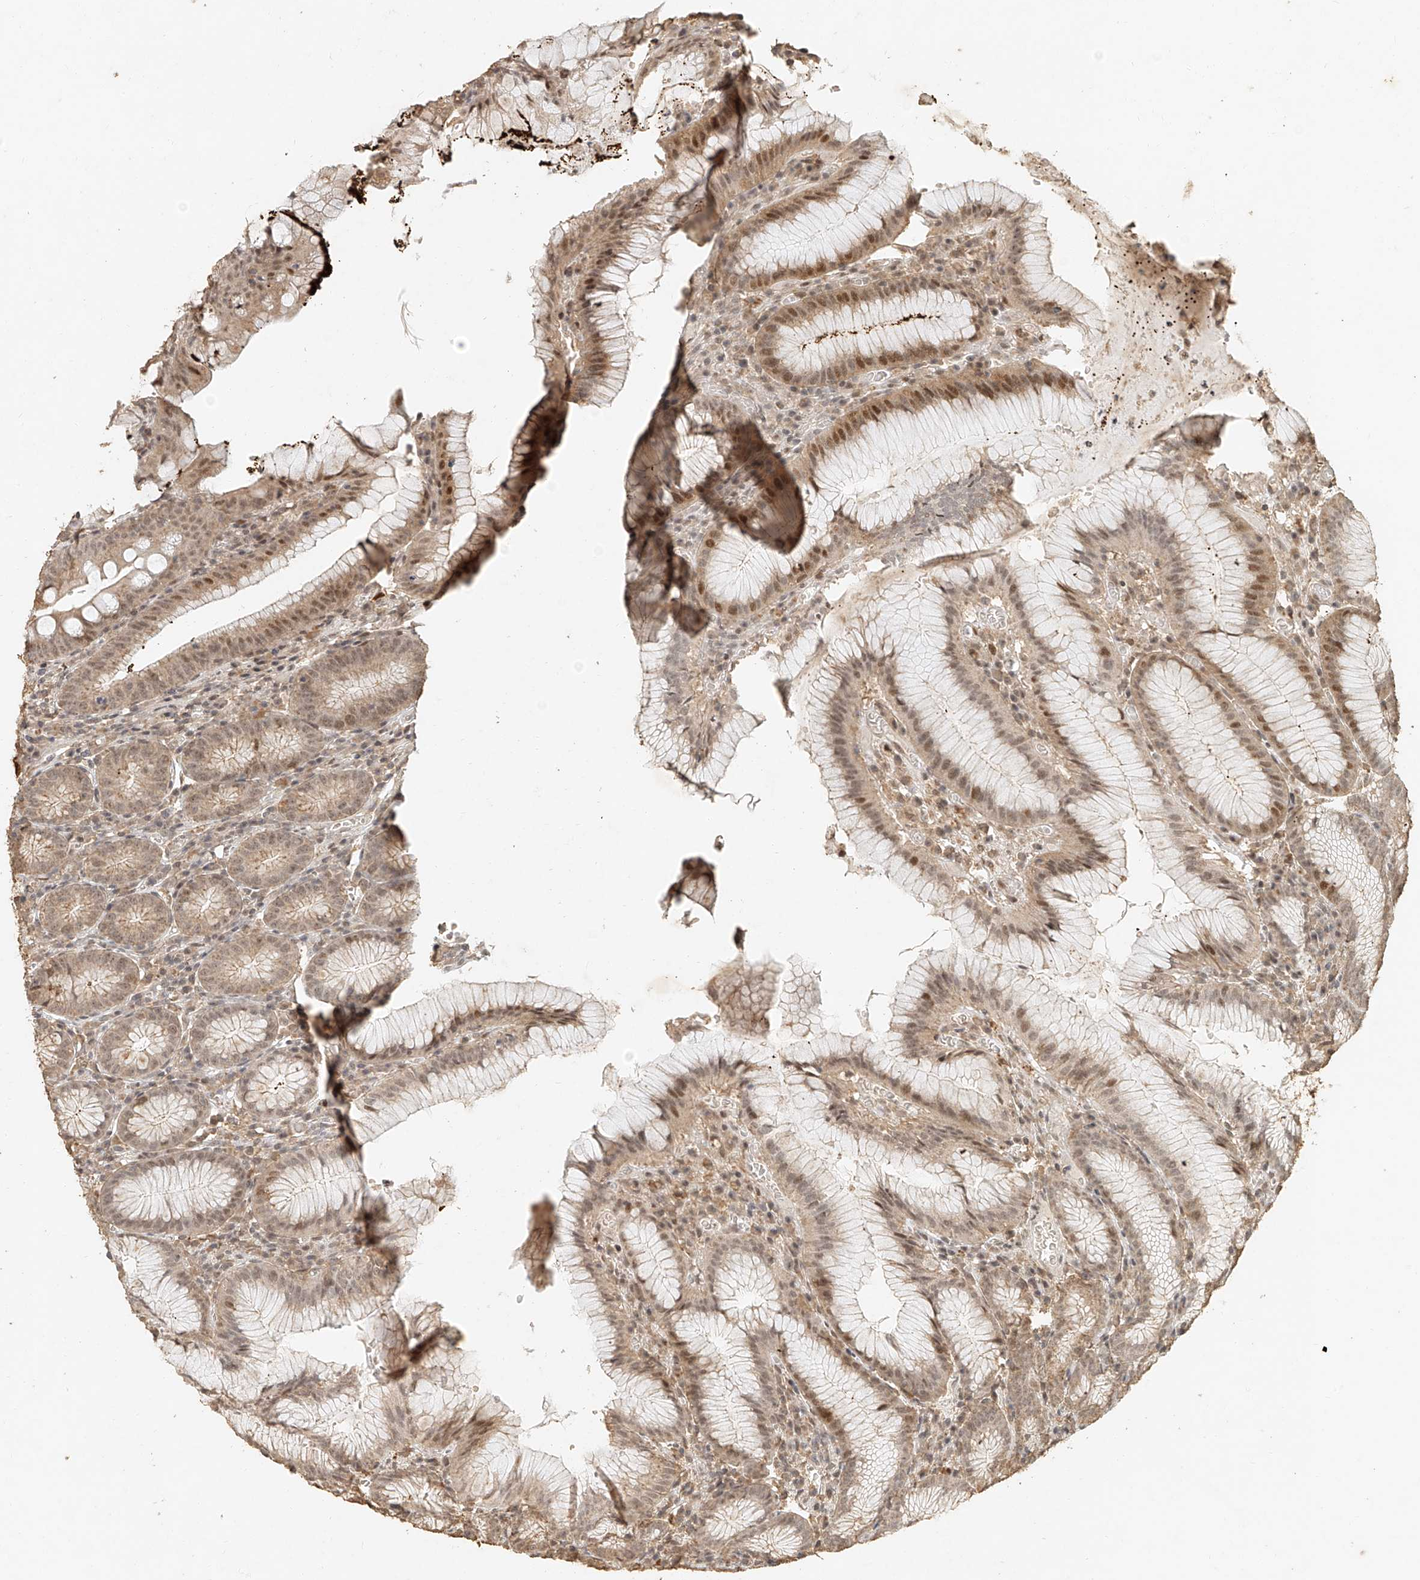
{"staining": {"intensity": "moderate", "quantity": ">75%", "location": "cytoplasmic/membranous,nuclear"}, "tissue": "stomach", "cell_type": "Glandular cells", "image_type": "normal", "snomed": [{"axis": "morphology", "description": "Normal tissue, NOS"}, {"axis": "topography", "description": "Stomach"}], "caption": "A photomicrograph of stomach stained for a protein demonstrates moderate cytoplasmic/membranous,nuclear brown staining in glandular cells. (DAB (3,3'-diaminobenzidine) = brown stain, brightfield microscopy at high magnification).", "gene": "CXorf58", "patient": {"sex": "male", "age": 55}}